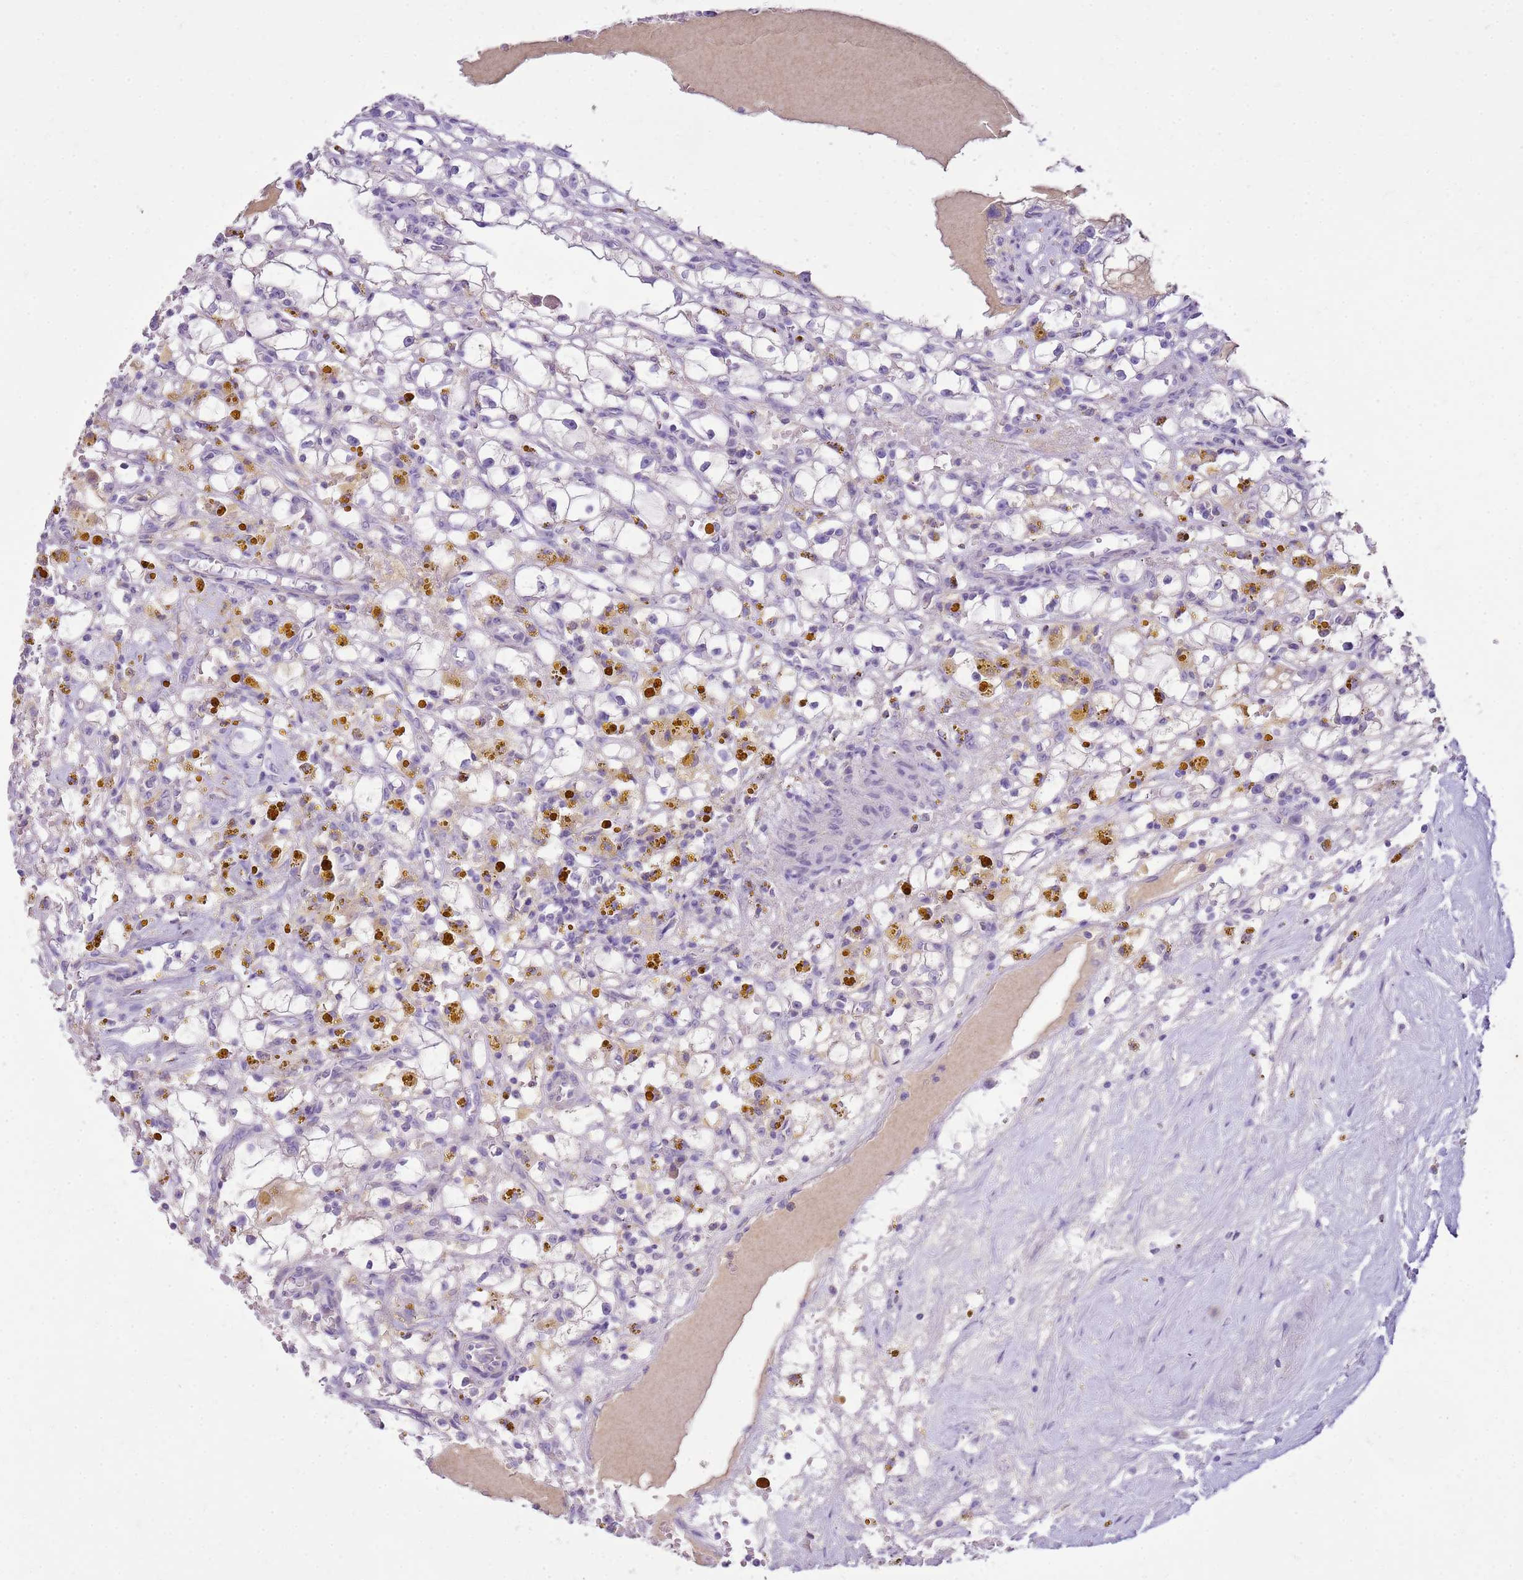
{"staining": {"intensity": "negative", "quantity": "none", "location": "none"}, "tissue": "renal cancer", "cell_type": "Tumor cells", "image_type": "cancer", "snomed": [{"axis": "morphology", "description": "Adenocarcinoma, NOS"}, {"axis": "topography", "description": "Kidney"}], "caption": "Image shows no protein expression in tumor cells of adenocarcinoma (renal) tissue. (Stains: DAB immunohistochemistry with hematoxylin counter stain, Microscopy: brightfield microscopy at high magnification).", "gene": "FABP2", "patient": {"sex": "male", "age": 56}}